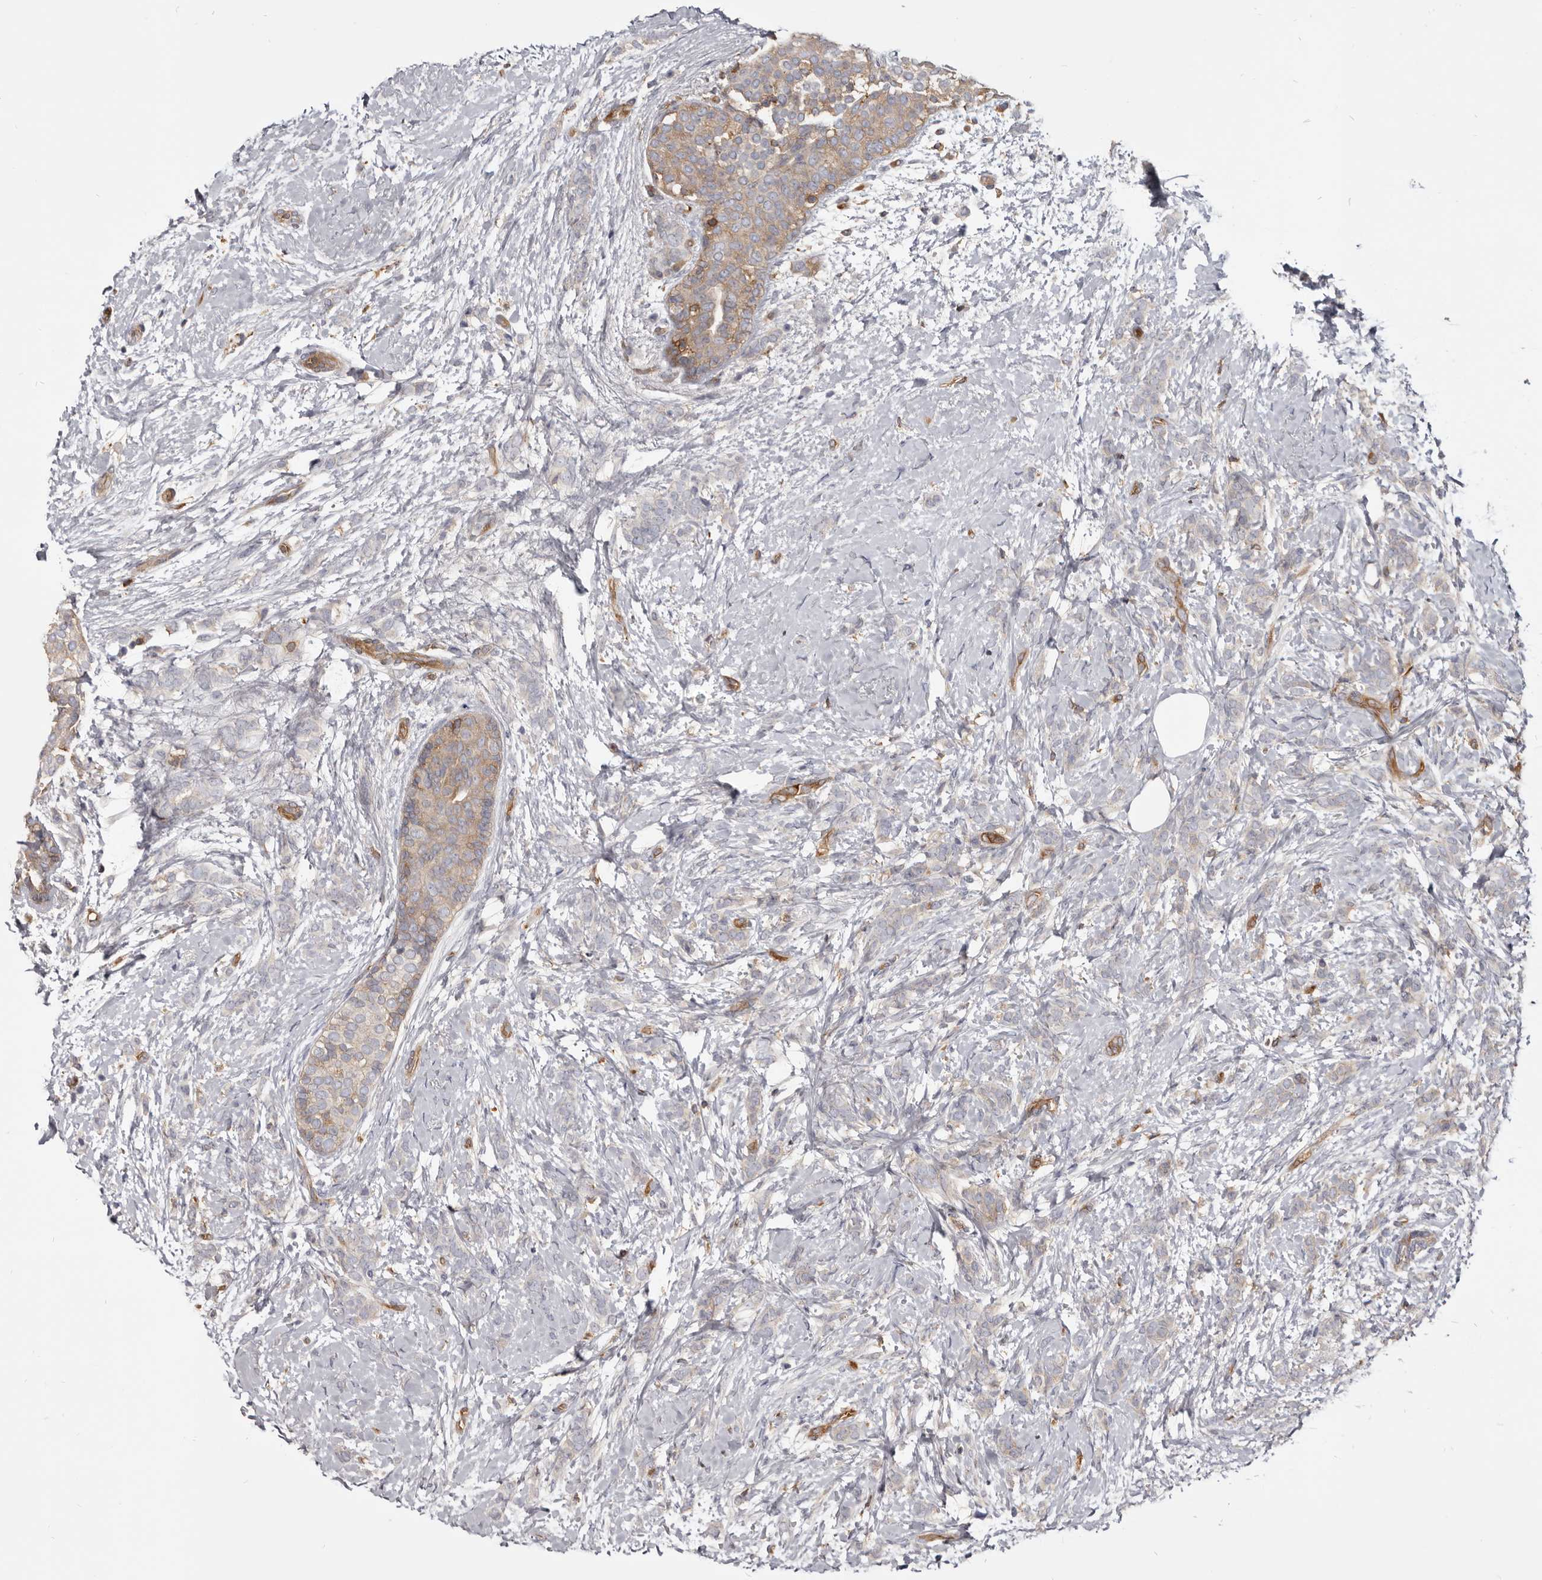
{"staining": {"intensity": "weak", "quantity": "<25%", "location": "cytoplasmic/membranous"}, "tissue": "breast cancer", "cell_type": "Tumor cells", "image_type": "cancer", "snomed": [{"axis": "morphology", "description": "Lobular carcinoma, in situ"}, {"axis": "morphology", "description": "Lobular carcinoma"}, {"axis": "topography", "description": "Breast"}], "caption": "A high-resolution histopathology image shows immunohistochemistry staining of breast lobular carcinoma in situ, which exhibits no significant staining in tumor cells.", "gene": "CBL", "patient": {"sex": "female", "age": 41}}